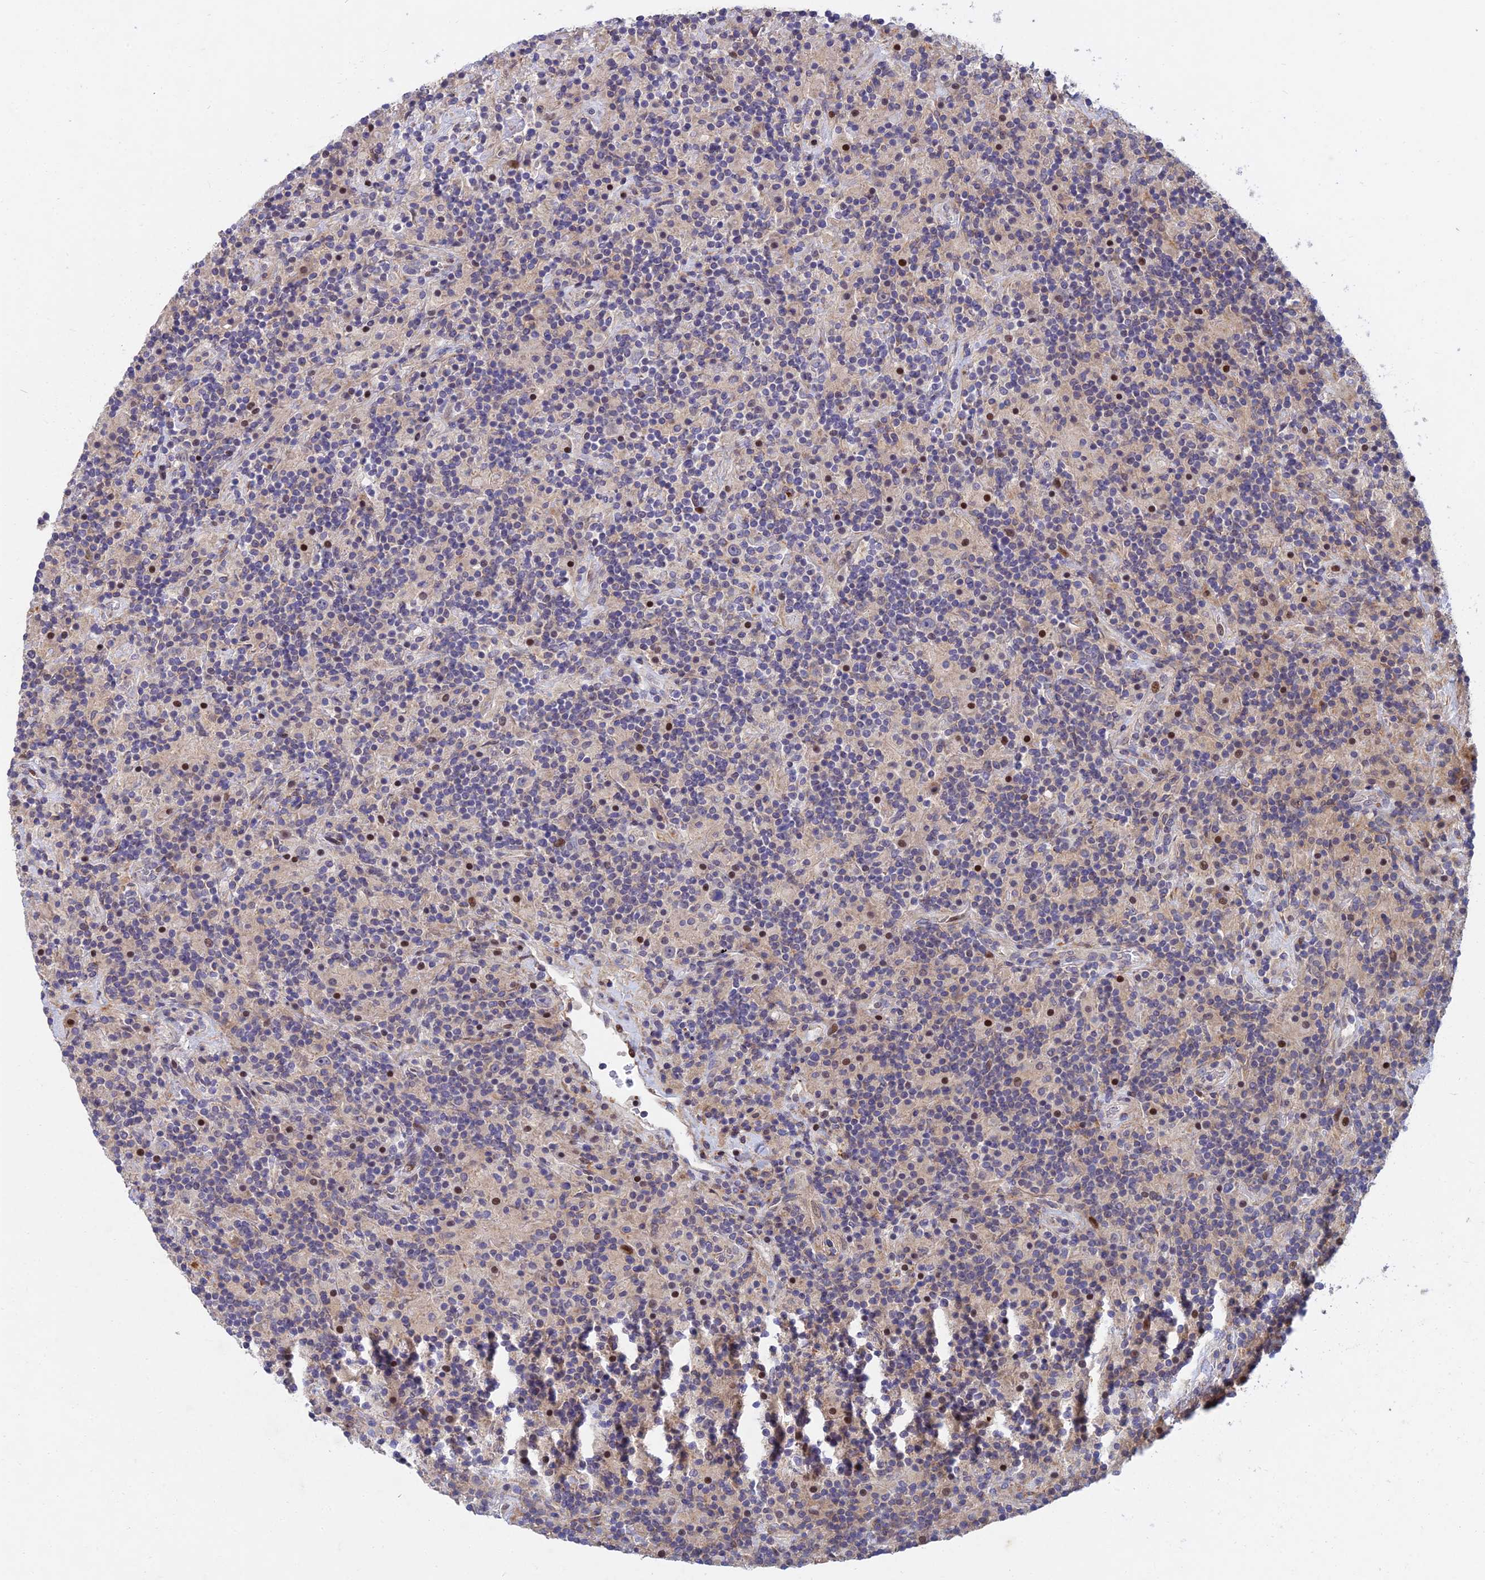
{"staining": {"intensity": "negative", "quantity": "none", "location": "none"}, "tissue": "lymphoma", "cell_type": "Tumor cells", "image_type": "cancer", "snomed": [{"axis": "morphology", "description": "Hodgkin's disease, NOS"}, {"axis": "topography", "description": "Lymph node"}], "caption": "A high-resolution micrograph shows immunohistochemistry (IHC) staining of Hodgkin's disease, which shows no significant staining in tumor cells.", "gene": "RELCH", "patient": {"sex": "male", "age": 70}}